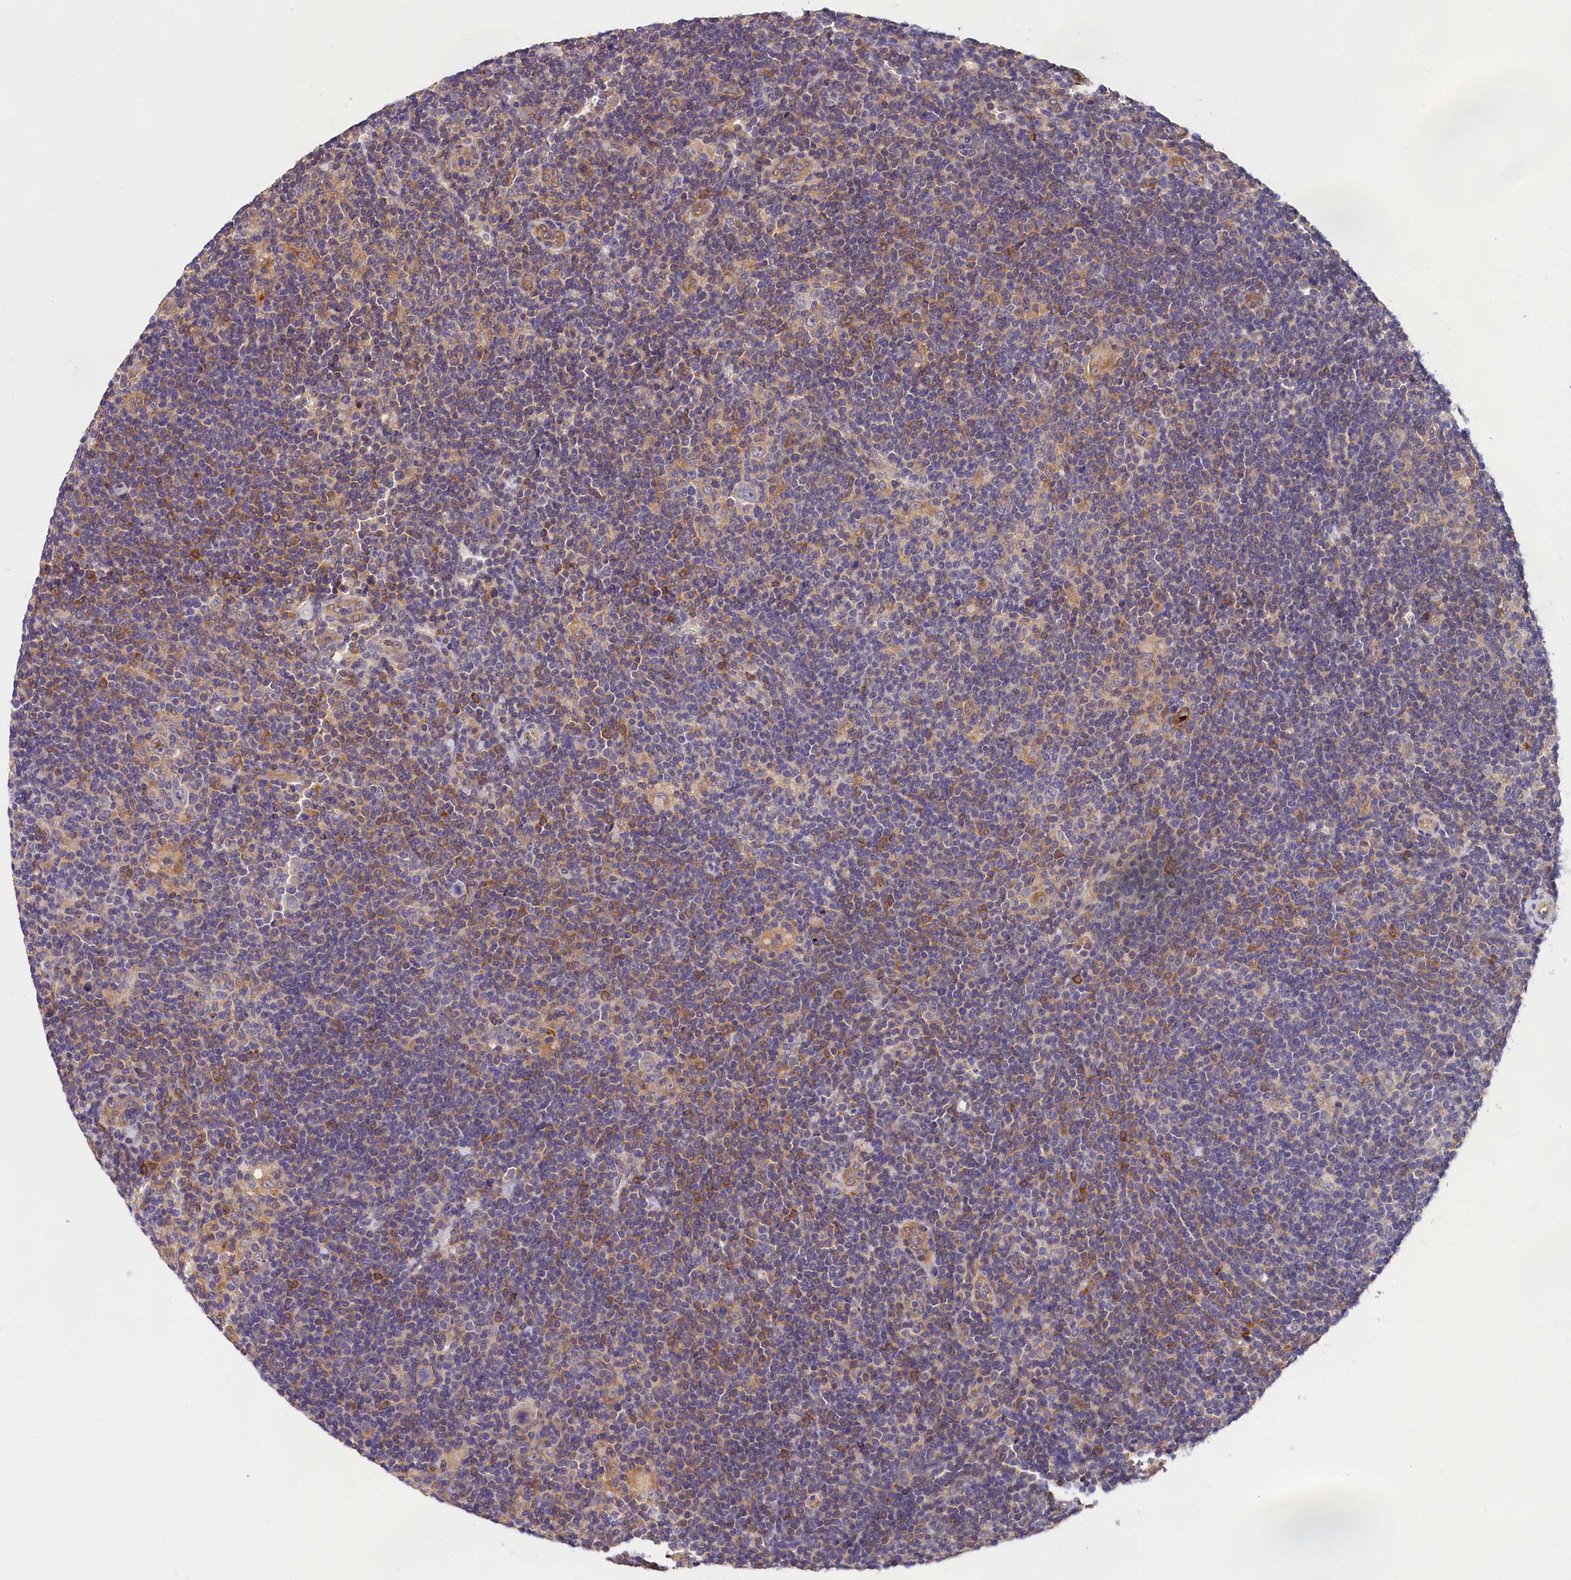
{"staining": {"intensity": "negative", "quantity": "none", "location": "none"}, "tissue": "lymphoma", "cell_type": "Tumor cells", "image_type": "cancer", "snomed": [{"axis": "morphology", "description": "Hodgkin's disease, NOS"}, {"axis": "topography", "description": "Lymph node"}], "caption": "High power microscopy image of an immunohistochemistry (IHC) micrograph of lymphoma, revealing no significant staining in tumor cells.", "gene": "OAS3", "patient": {"sex": "female", "age": 57}}